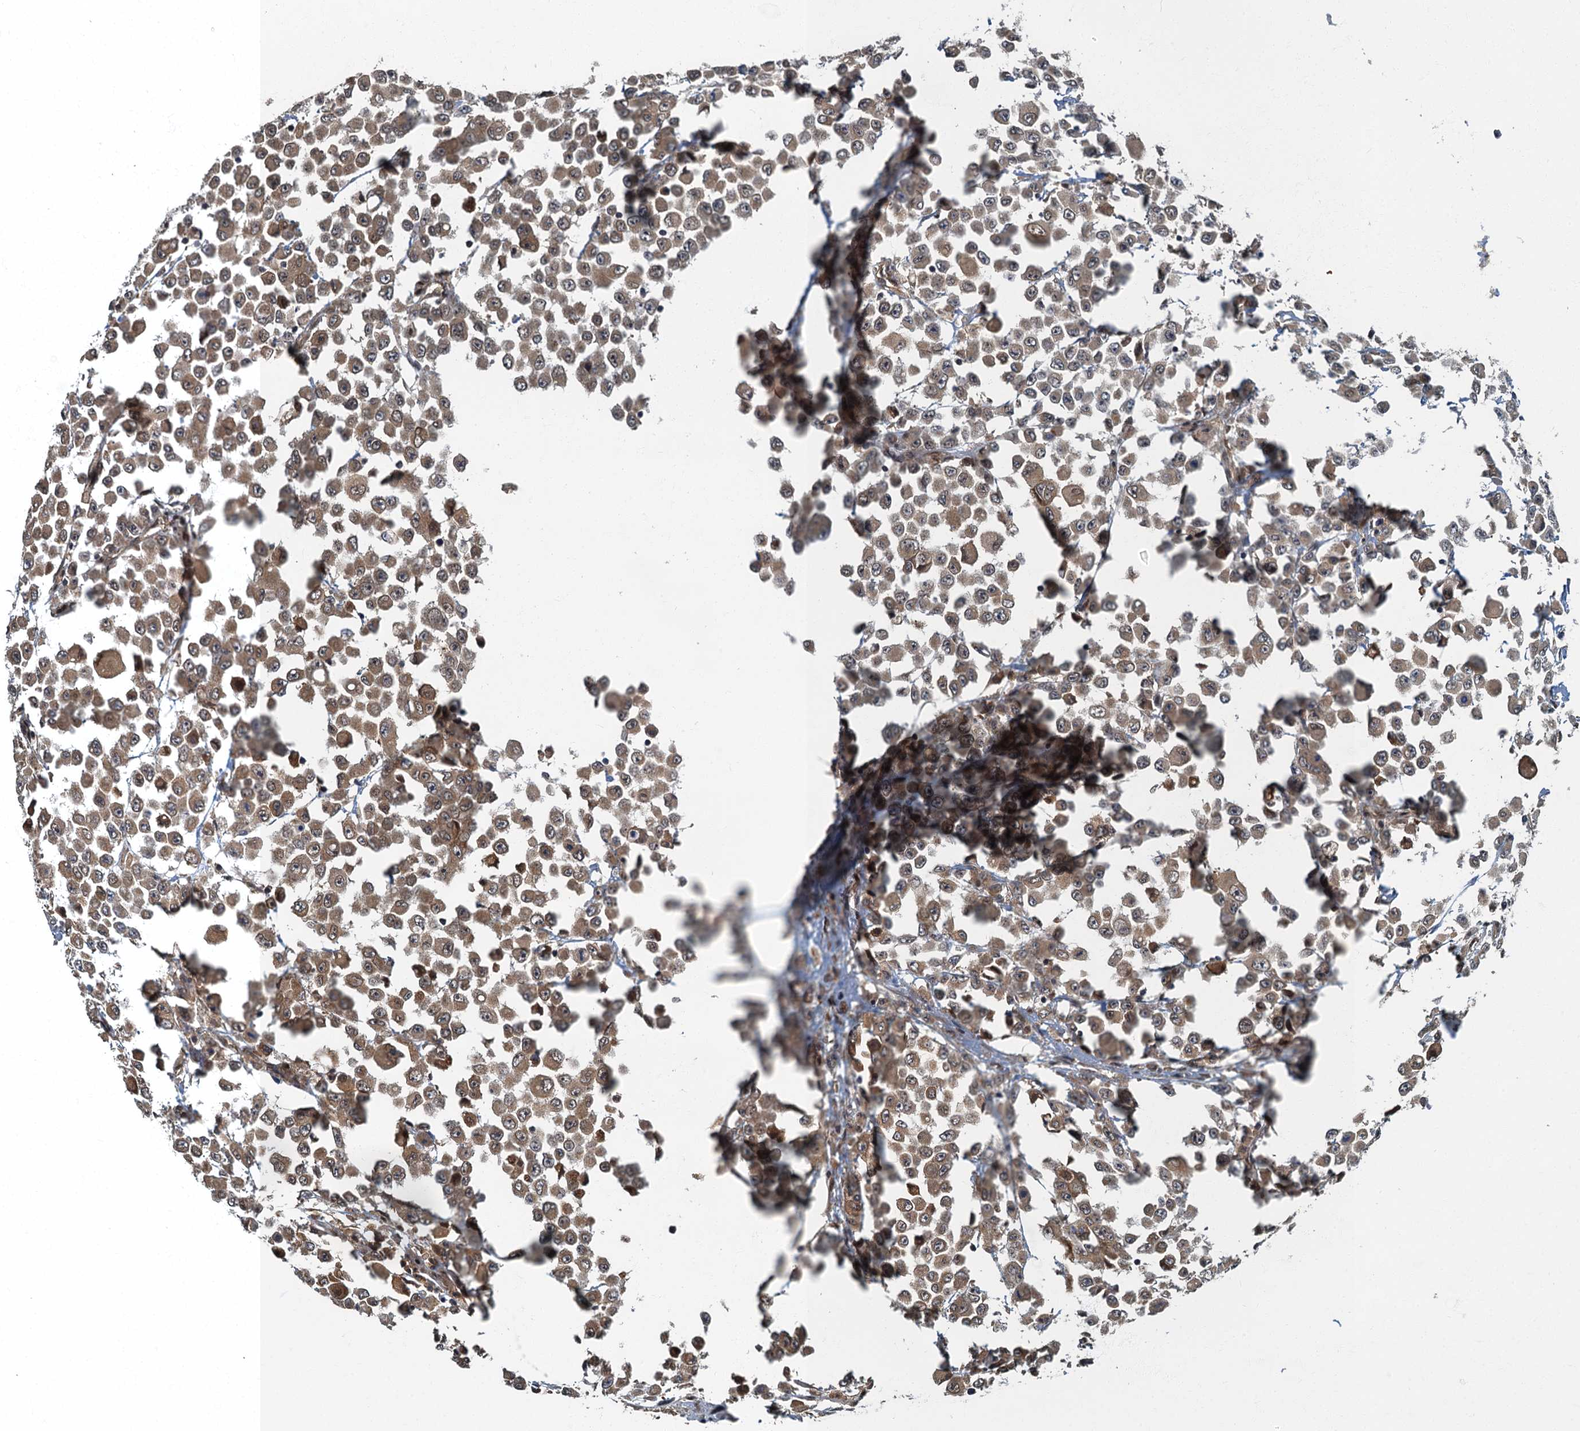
{"staining": {"intensity": "weak", "quantity": ">75%", "location": "cytoplasmic/membranous"}, "tissue": "colorectal cancer", "cell_type": "Tumor cells", "image_type": "cancer", "snomed": [{"axis": "morphology", "description": "Adenocarcinoma, NOS"}, {"axis": "topography", "description": "Colon"}], "caption": "Immunohistochemistry (IHC) (DAB) staining of human colorectal cancer (adenocarcinoma) displays weak cytoplasmic/membranous protein staining in about >75% of tumor cells. The staining was performed using DAB to visualize the protein expression in brown, while the nuclei were stained in blue with hematoxylin (Magnification: 20x).", "gene": "TBCK", "patient": {"sex": "male", "age": 51}}